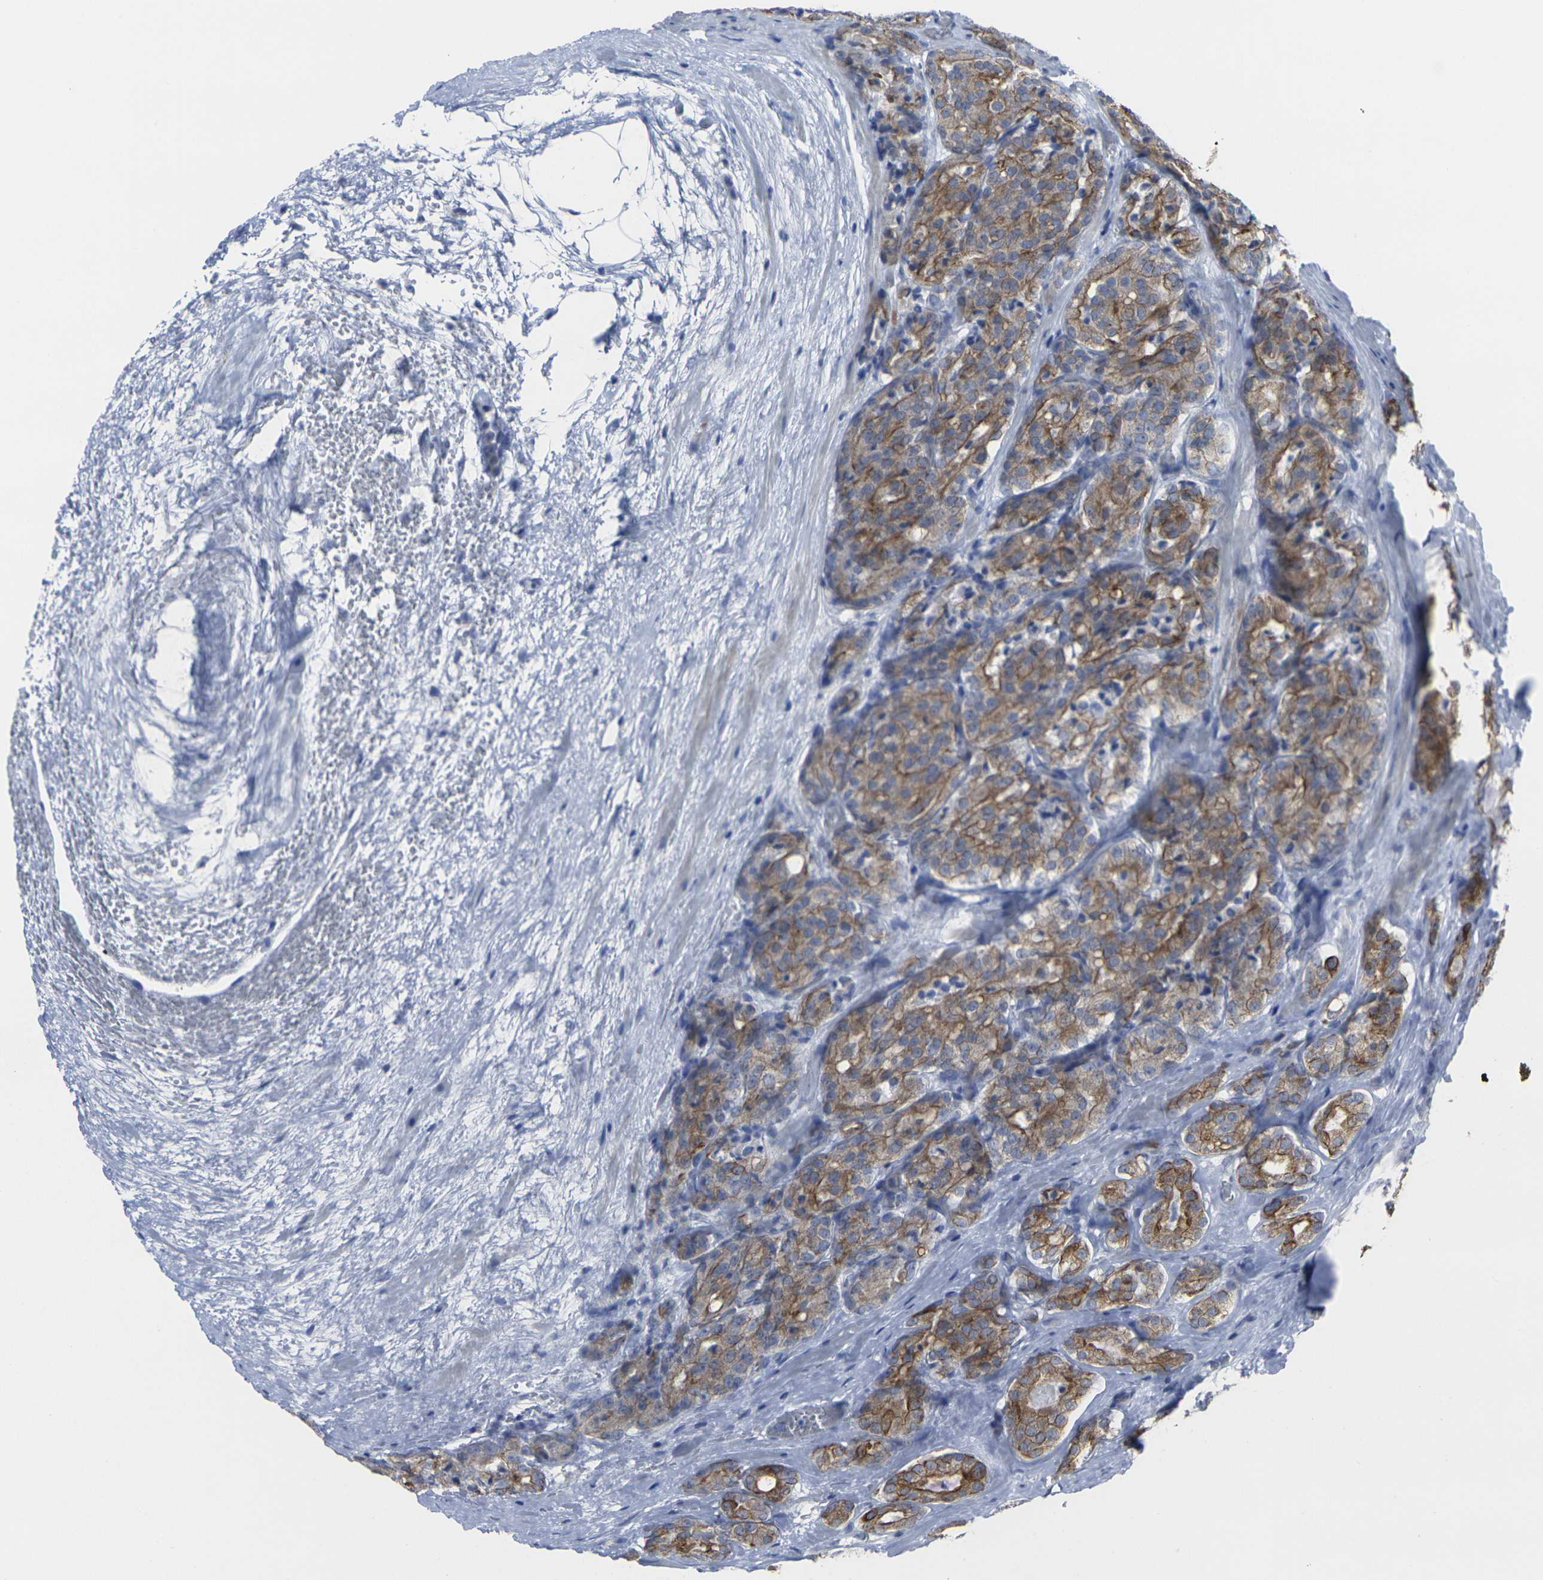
{"staining": {"intensity": "moderate", "quantity": ">75%", "location": "cytoplasmic/membranous"}, "tissue": "prostate cancer", "cell_type": "Tumor cells", "image_type": "cancer", "snomed": [{"axis": "morphology", "description": "Adenocarcinoma, High grade"}, {"axis": "topography", "description": "Prostate"}], "caption": "Prostate cancer (high-grade adenocarcinoma) was stained to show a protein in brown. There is medium levels of moderate cytoplasmic/membranous expression in approximately >75% of tumor cells. The protein of interest is stained brown, and the nuclei are stained in blue (DAB IHC with brightfield microscopy, high magnification).", "gene": "ANKRD46", "patient": {"sex": "male", "age": 64}}